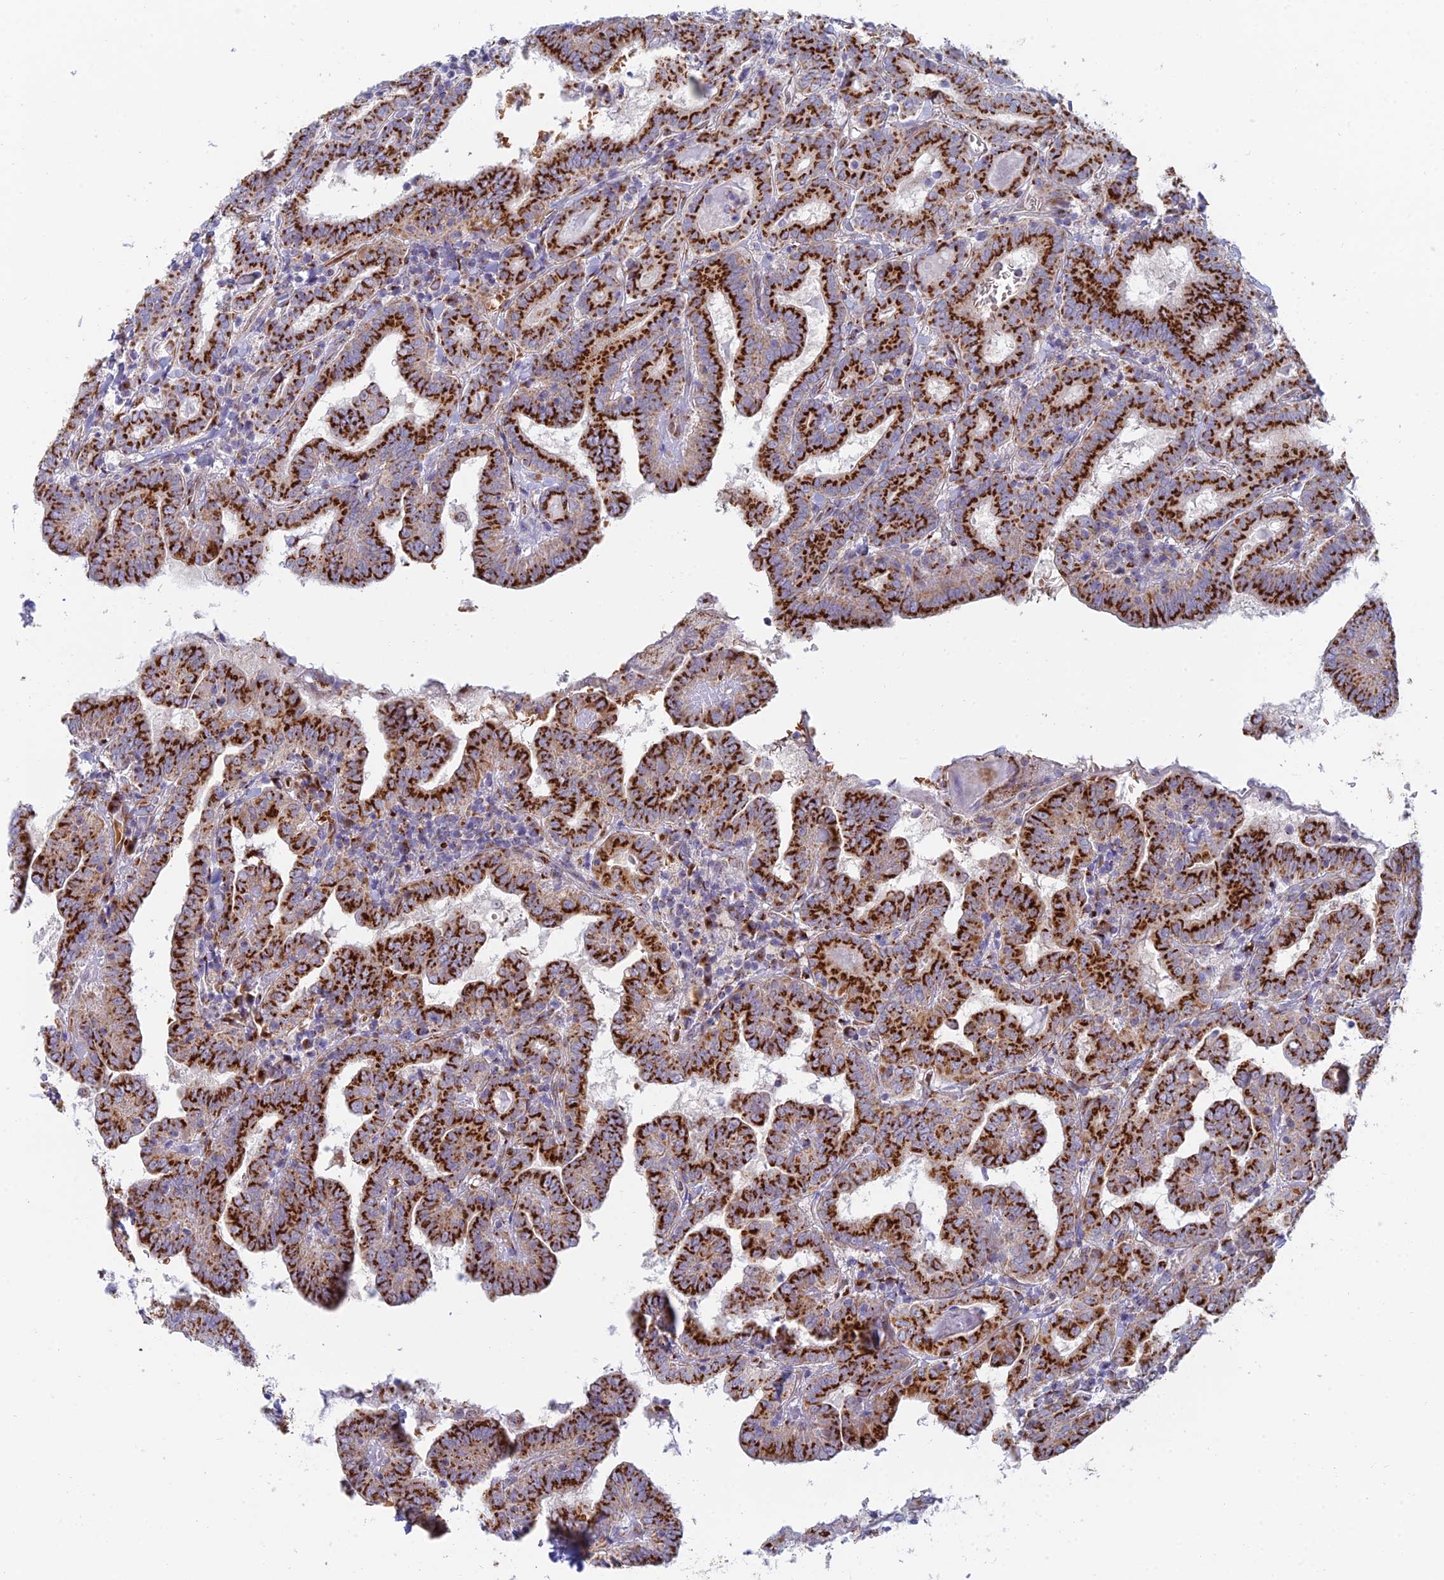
{"staining": {"intensity": "strong", "quantity": ">75%", "location": "cytoplasmic/membranous"}, "tissue": "thyroid cancer", "cell_type": "Tumor cells", "image_type": "cancer", "snomed": [{"axis": "morphology", "description": "Papillary adenocarcinoma, NOS"}, {"axis": "topography", "description": "Thyroid gland"}], "caption": "Immunohistochemistry (IHC) (DAB (3,3'-diaminobenzidine)) staining of thyroid cancer reveals strong cytoplasmic/membranous protein positivity in approximately >75% of tumor cells.", "gene": "HS2ST1", "patient": {"sex": "female", "age": 72}}